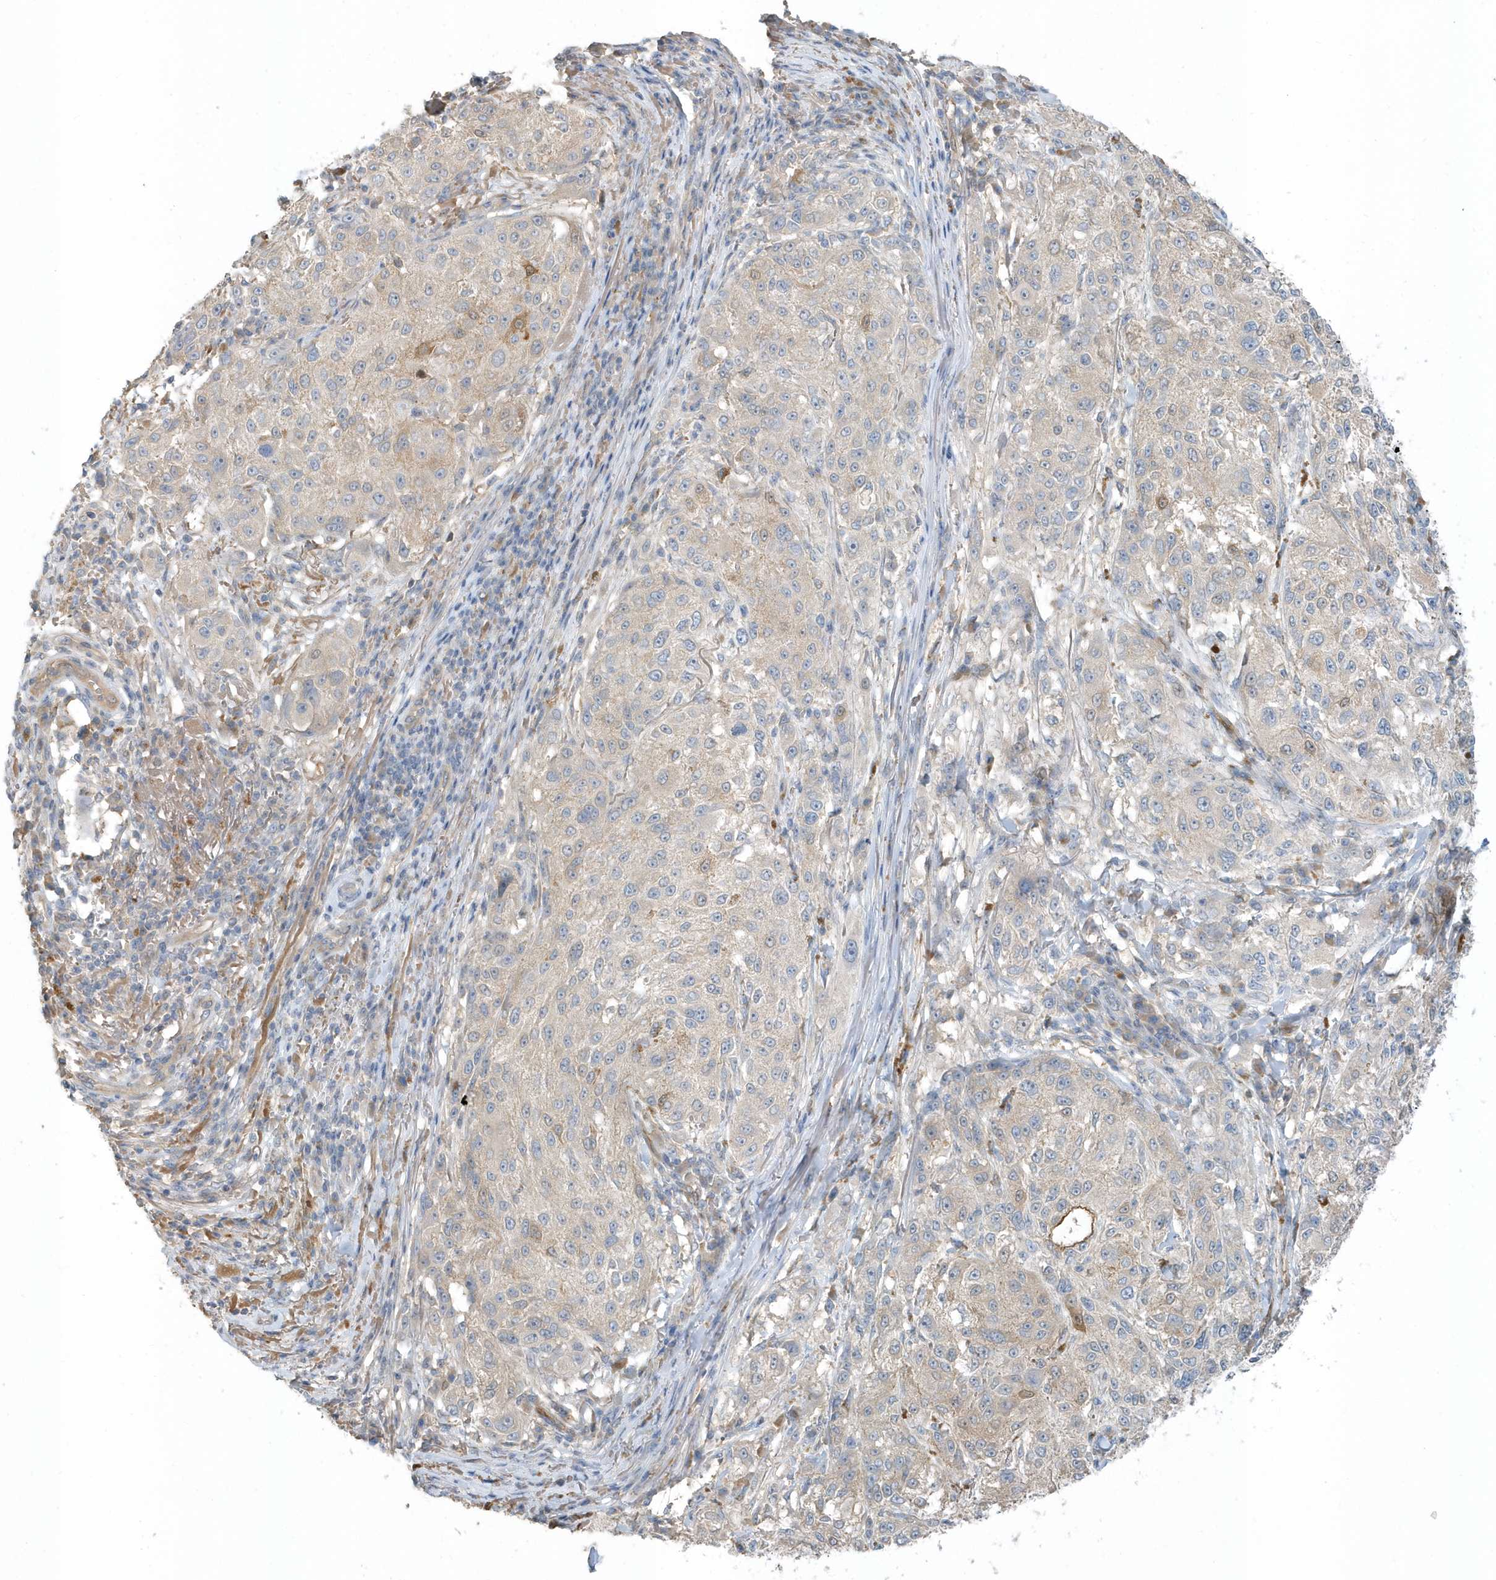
{"staining": {"intensity": "weak", "quantity": "<25%", "location": "cytoplasmic/membranous"}, "tissue": "melanoma", "cell_type": "Tumor cells", "image_type": "cancer", "snomed": [{"axis": "morphology", "description": "Necrosis, NOS"}, {"axis": "morphology", "description": "Malignant melanoma, NOS"}, {"axis": "topography", "description": "Skin"}], "caption": "IHC of human melanoma exhibits no staining in tumor cells.", "gene": "USP53", "patient": {"sex": "female", "age": 87}}